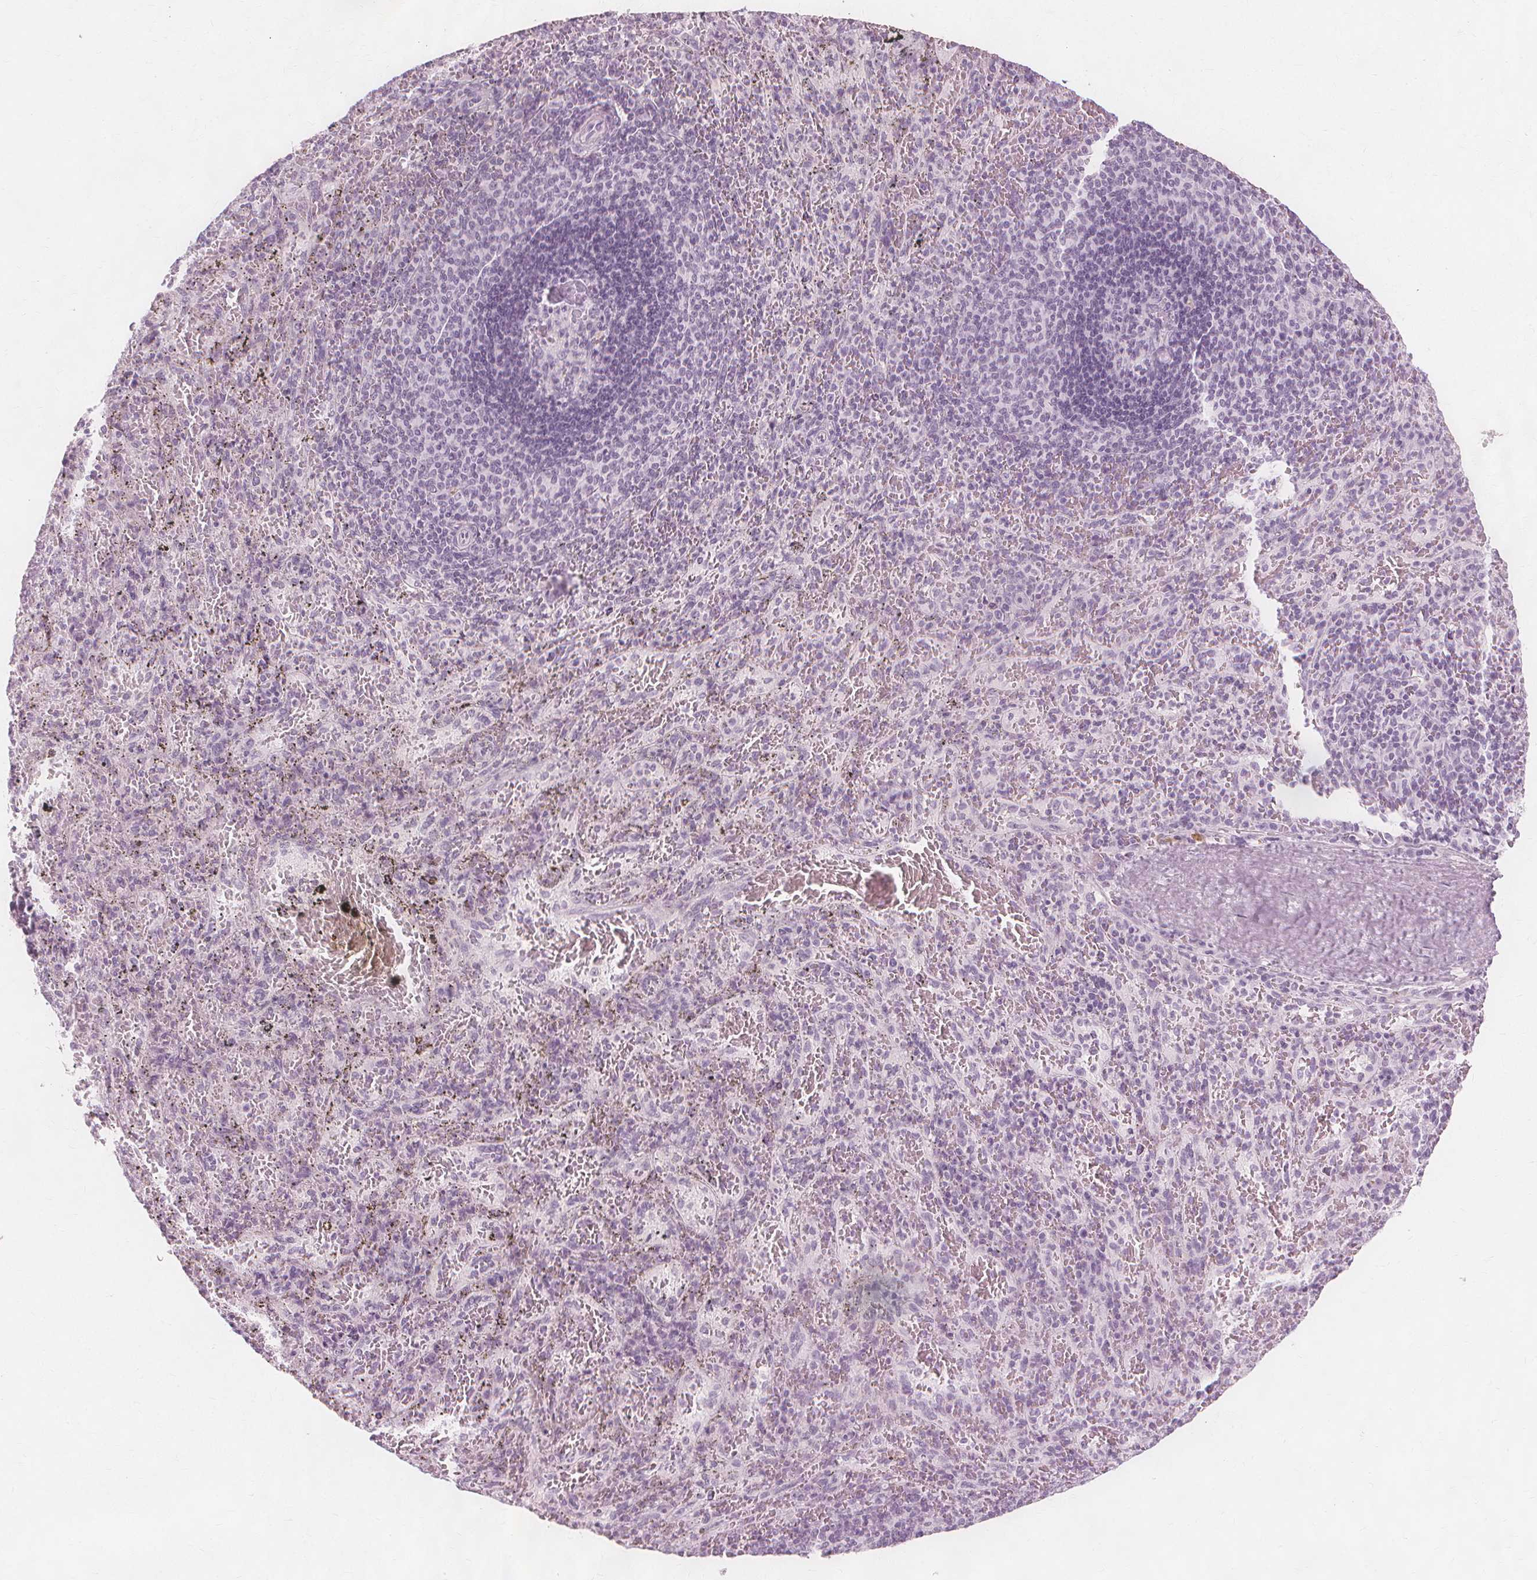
{"staining": {"intensity": "negative", "quantity": "none", "location": "none"}, "tissue": "spleen", "cell_type": "Cells in red pulp", "image_type": "normal", "snomed": [{"axis": "morphology", "description": "Normal tissue, NOS"}, {"axis": "topography", "description": "Spleen"}], "caption": "This is an IHC image of normal spleen. There is no positivity in cells in red pulp.", "gene": "TFF1", "patient": {"sex": "male", "age": 57}}